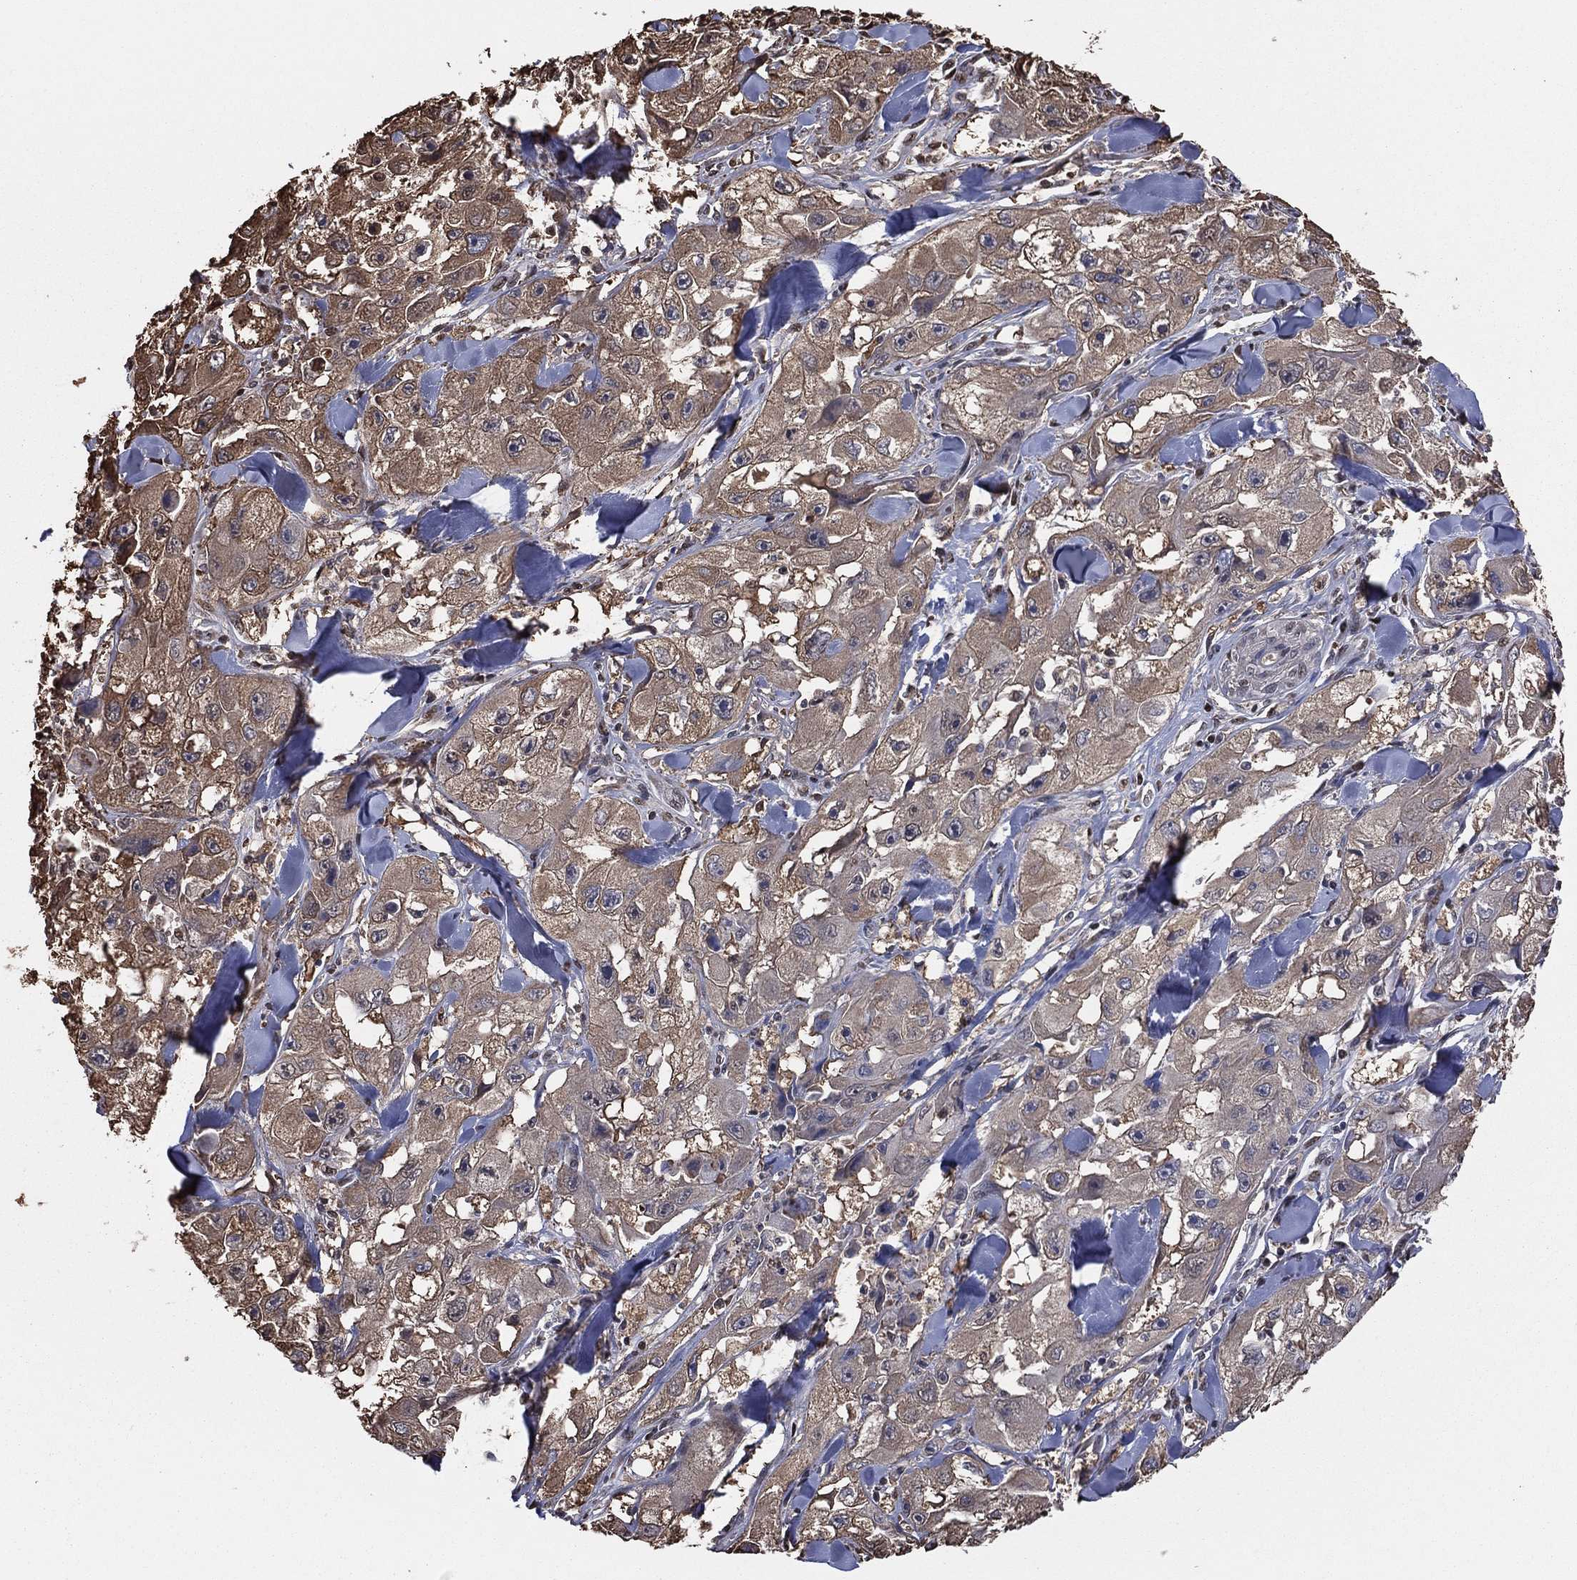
{"staining": {"intensity": "moderate", "quantity": "25%-75%", "location": "cytoplasmic/membranous"}, "tissue": "skin cancer", "cell_type": "Tumor cells", "image_type": "cancer", "snomed": [{"axis": "morphology", "description": "Squamous cell carcinoma, NOS"}, {"axis": "topography", "description": "Skin"}, {"axis": "topography", "description": "Subcutis"}], "caption": "Immunohistochemical staining of skin cancer (squamous cell carcinoma) exhibits medium levels of moderate cytoplasmic/membranous staining in about 25%-75% of tumor cells. Immunohistochemistry (ihc) stains the protein of interest in brown and the nuclei are stained blue.", "gene": "GAPDH", "patient": {"sex": "male", "age": 73}}